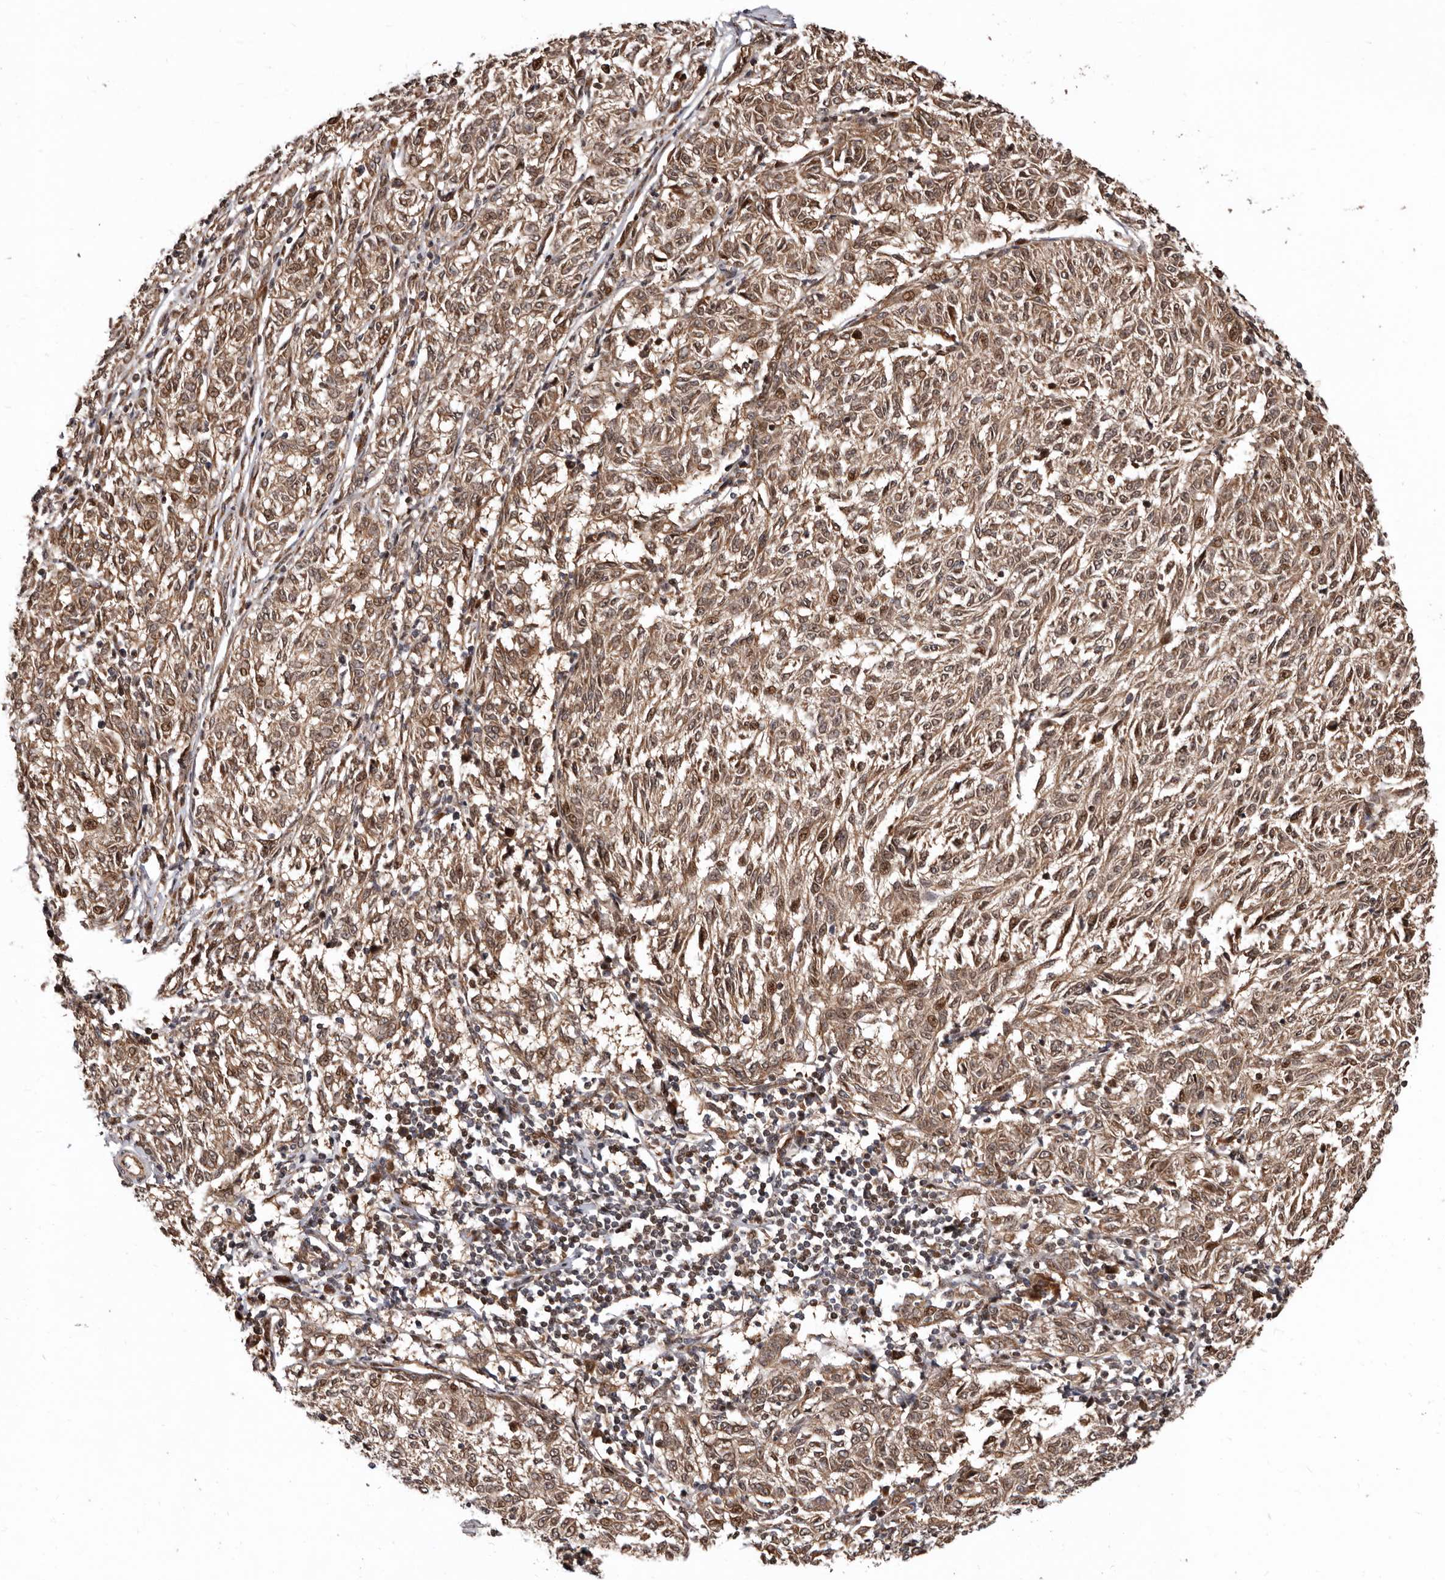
{"staining": {"intensity": "weak", "quantity": ">75%", "location": "cytoplasmic/membranous"}, "tissue": "melanoma", "cell_type": "Tumor cells", "image_type": "cancer", "snomed": [{"axis": "morphology", "description": "Malignant melanoma, NOS"}, {"axis": "topography", "description": "Skin"}], "caption": "Immunohistochemistry (IHC) staining of melanoma, which shows low levels of weak cytoplasmic/membranous staining in about >75% of tumor cells indicating weak cytoplasmic/membranous protein staining. The staining was performed using DAB (brown) for protein detection and nuclei were counterstained in hematoxylin (blue).", "gene": "WEE2", "patient": {"sex": "female", "age": 72}}